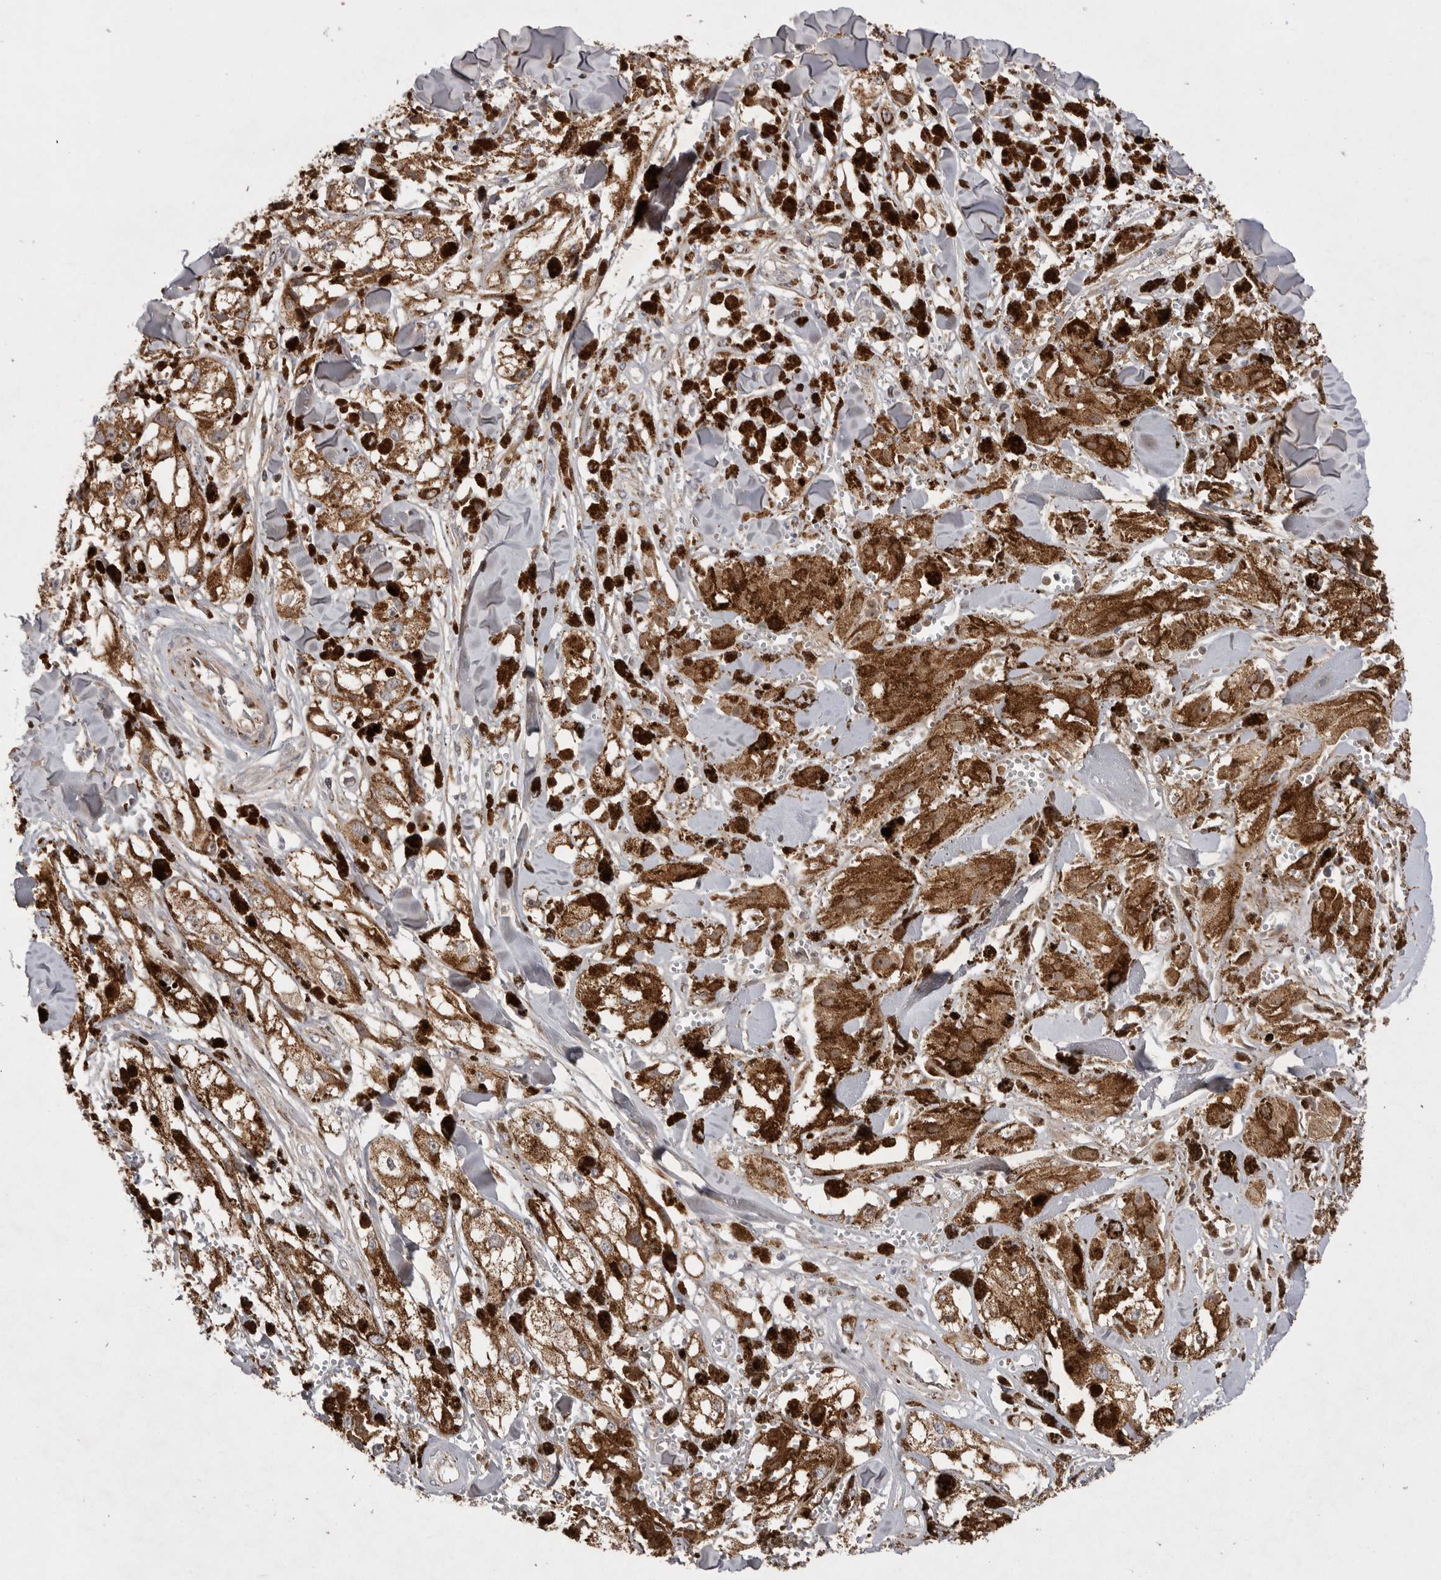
{"staining": {"intensity": "moderate", "quantity": ">75%", "location": "cytoplasmic/membranous"}, "tissue": "melanoma", "cell_type": "Tumor cells", "image_type": "cancer", "snomed": [{"axis": "morphology", "description": "Malignant melanoma, NOS"}, {"axis": "topography", "description": "Skin"}], "caption": "An immunohistochemistry micrograph of neoplastic tissue is shown. Protein staining in brown labels moderate cytoplasmic/membranous positivity in melanoma within tumor cells.", "gene": "KYAT3", "patient": {"sex": "male", "age": 88}}